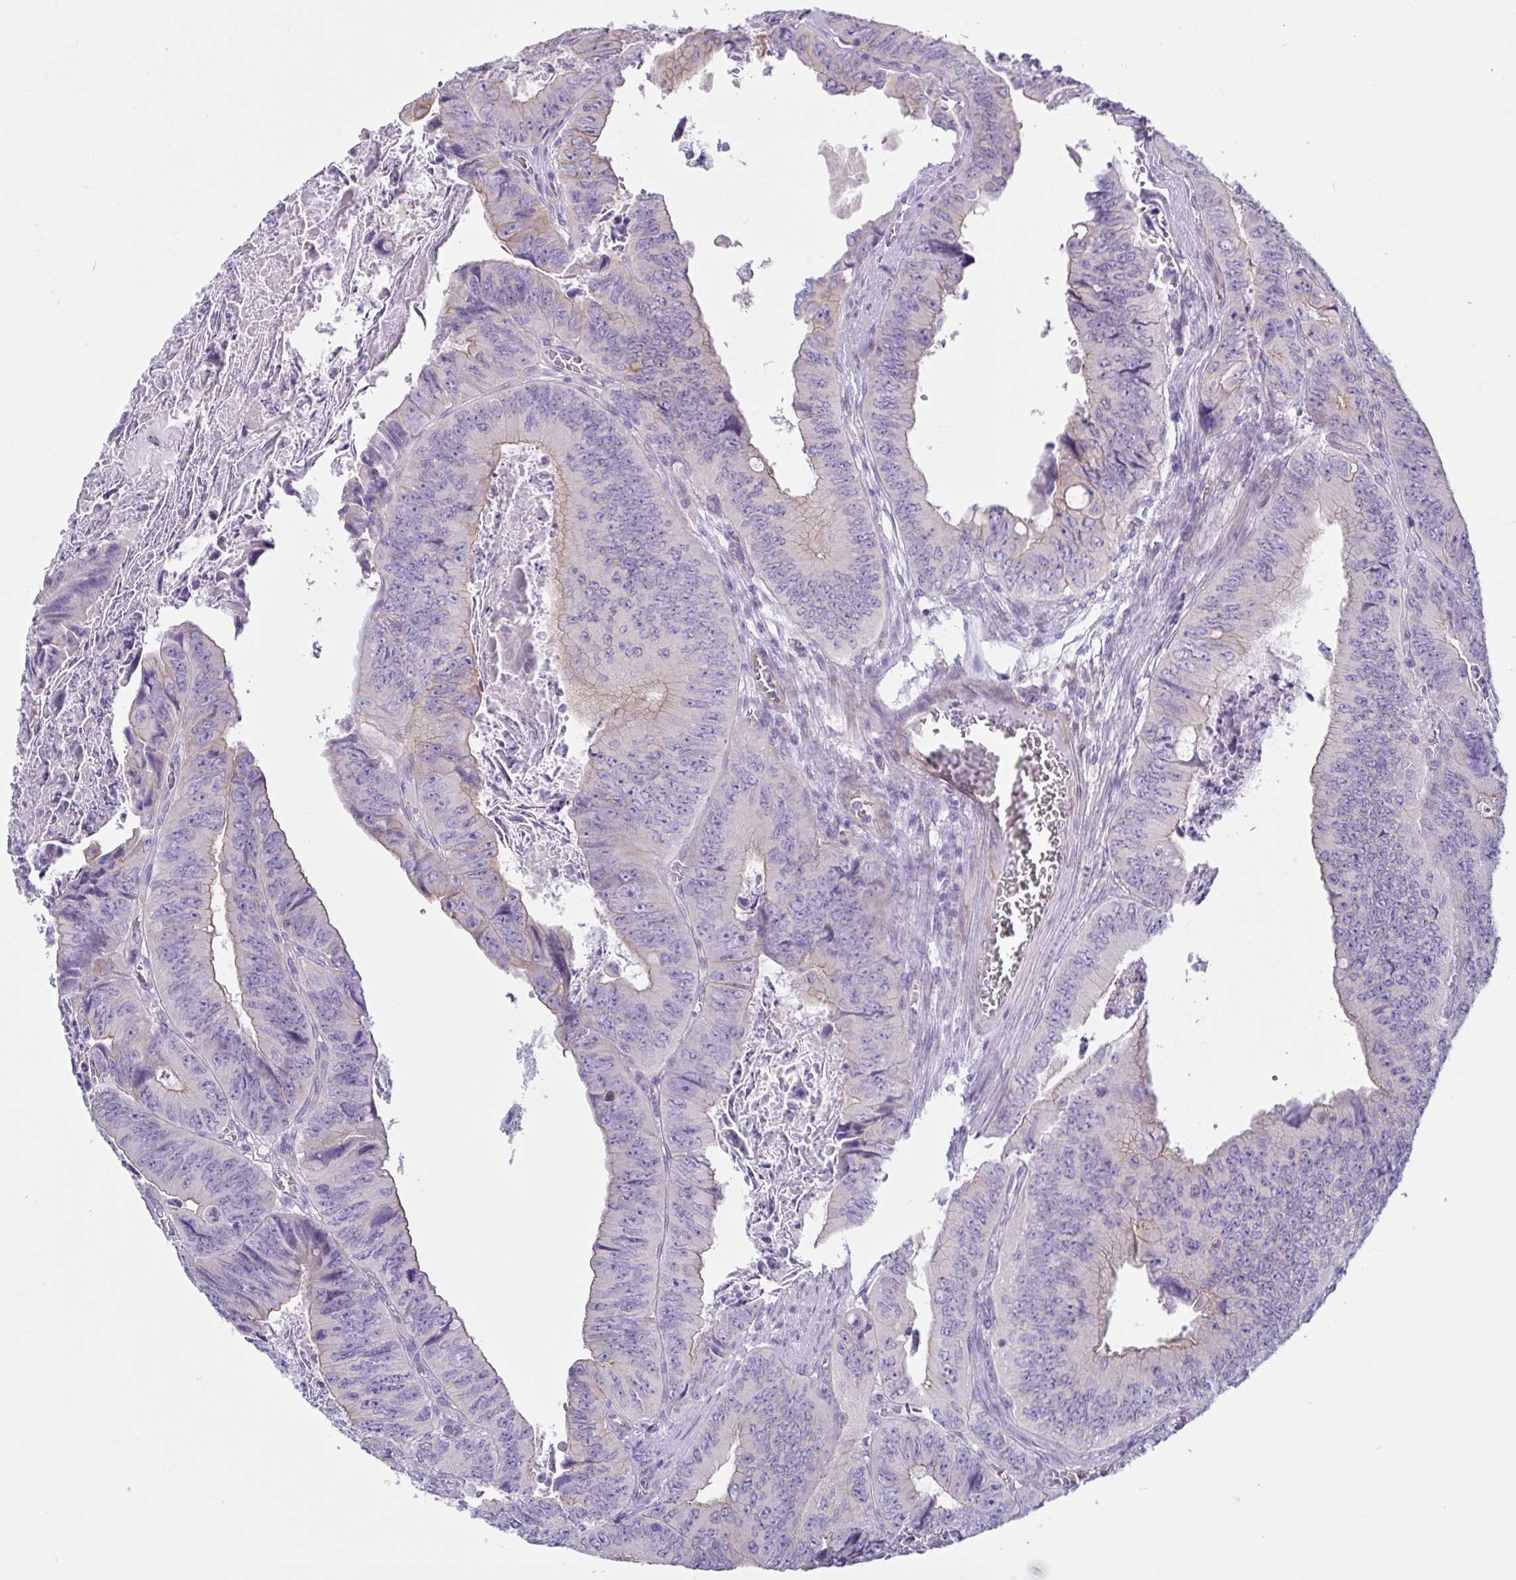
{"staining": {"intensity": "weak", "quantity": "<25%", "location": "cytoplasmic/membranous"}, "tissue": "colorectal cancer", "cell_type": "Tumor cells", "image_type": "cancer", "snomed": [{"axis": "morphology", "description": "Adenocarcinoma, NOS"}, {"axis": "topography", "description": "Colon"}], "caption": "Tumor cells are negative for protein expression in human colorectal adenocarcinoma. (Stains: DAB (3,3'-diaminobenzidine) immunohistochemistry (IHC) with hematoxylin counter stain, Microscopy: brightfield microscopy at high magnification).", "gene": "TNNI2", "patient": {"sex": "female", "age": 84}}